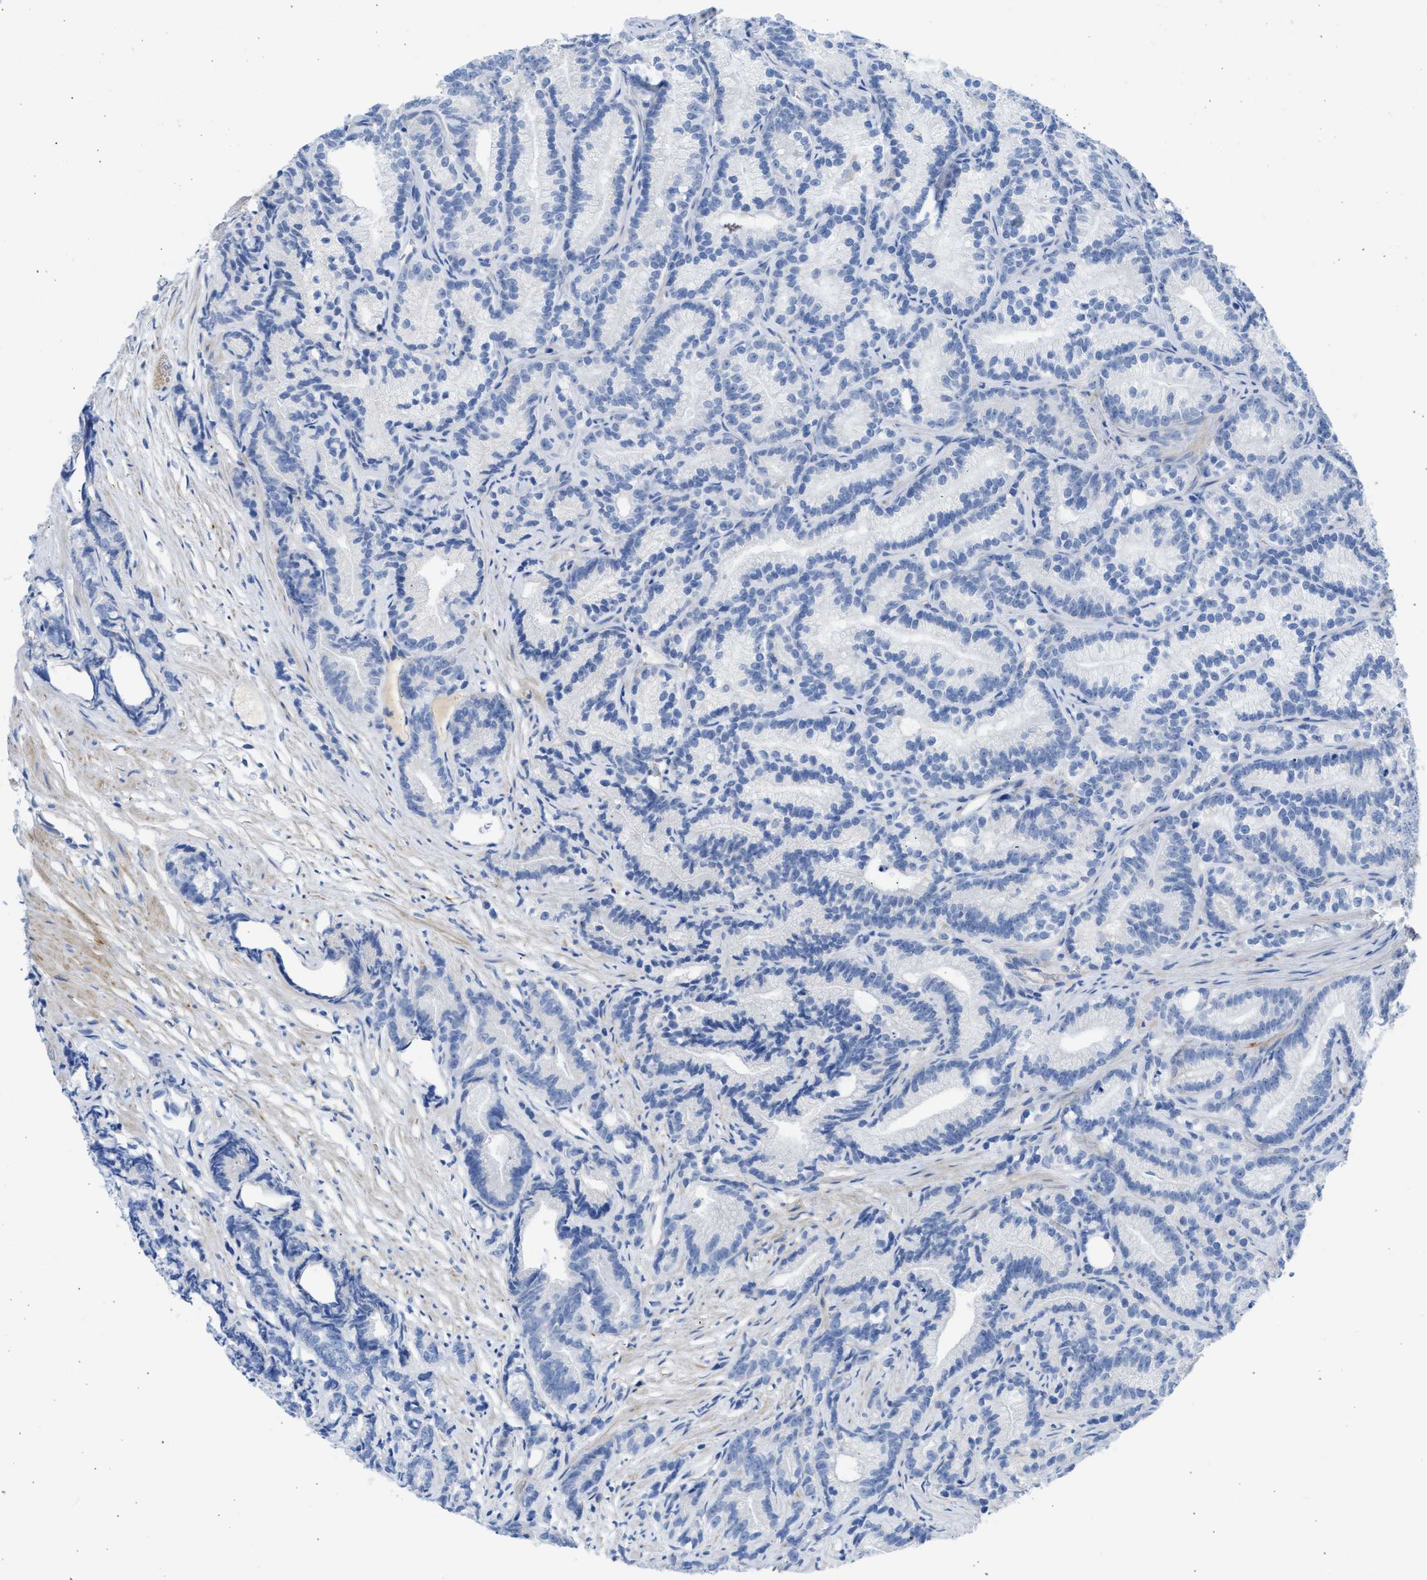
{"staining": {"intensity": "negative", "quantity": "none", "location": "none"}, "tissue": "prostate cancer", "cell_type": "Tumor cells", "image_type": "cancer", "snomed": [{"axis": "morphology", "description": "Adenocarcinoma, Low grade"}, {"axis": "topography", "description": "Prostate"}], "caption": "Immunohistochemistry (IHC) micrograph of human adenocarcinoma (low-grade) (prostate) stained for a protein (brown), which demonstrates no staining in tumor cells. (Brightfield microscopy of DAB IHC at high magnification).", "gene": "SPATA3", "patient": {"sex": "male", "age": 89}}